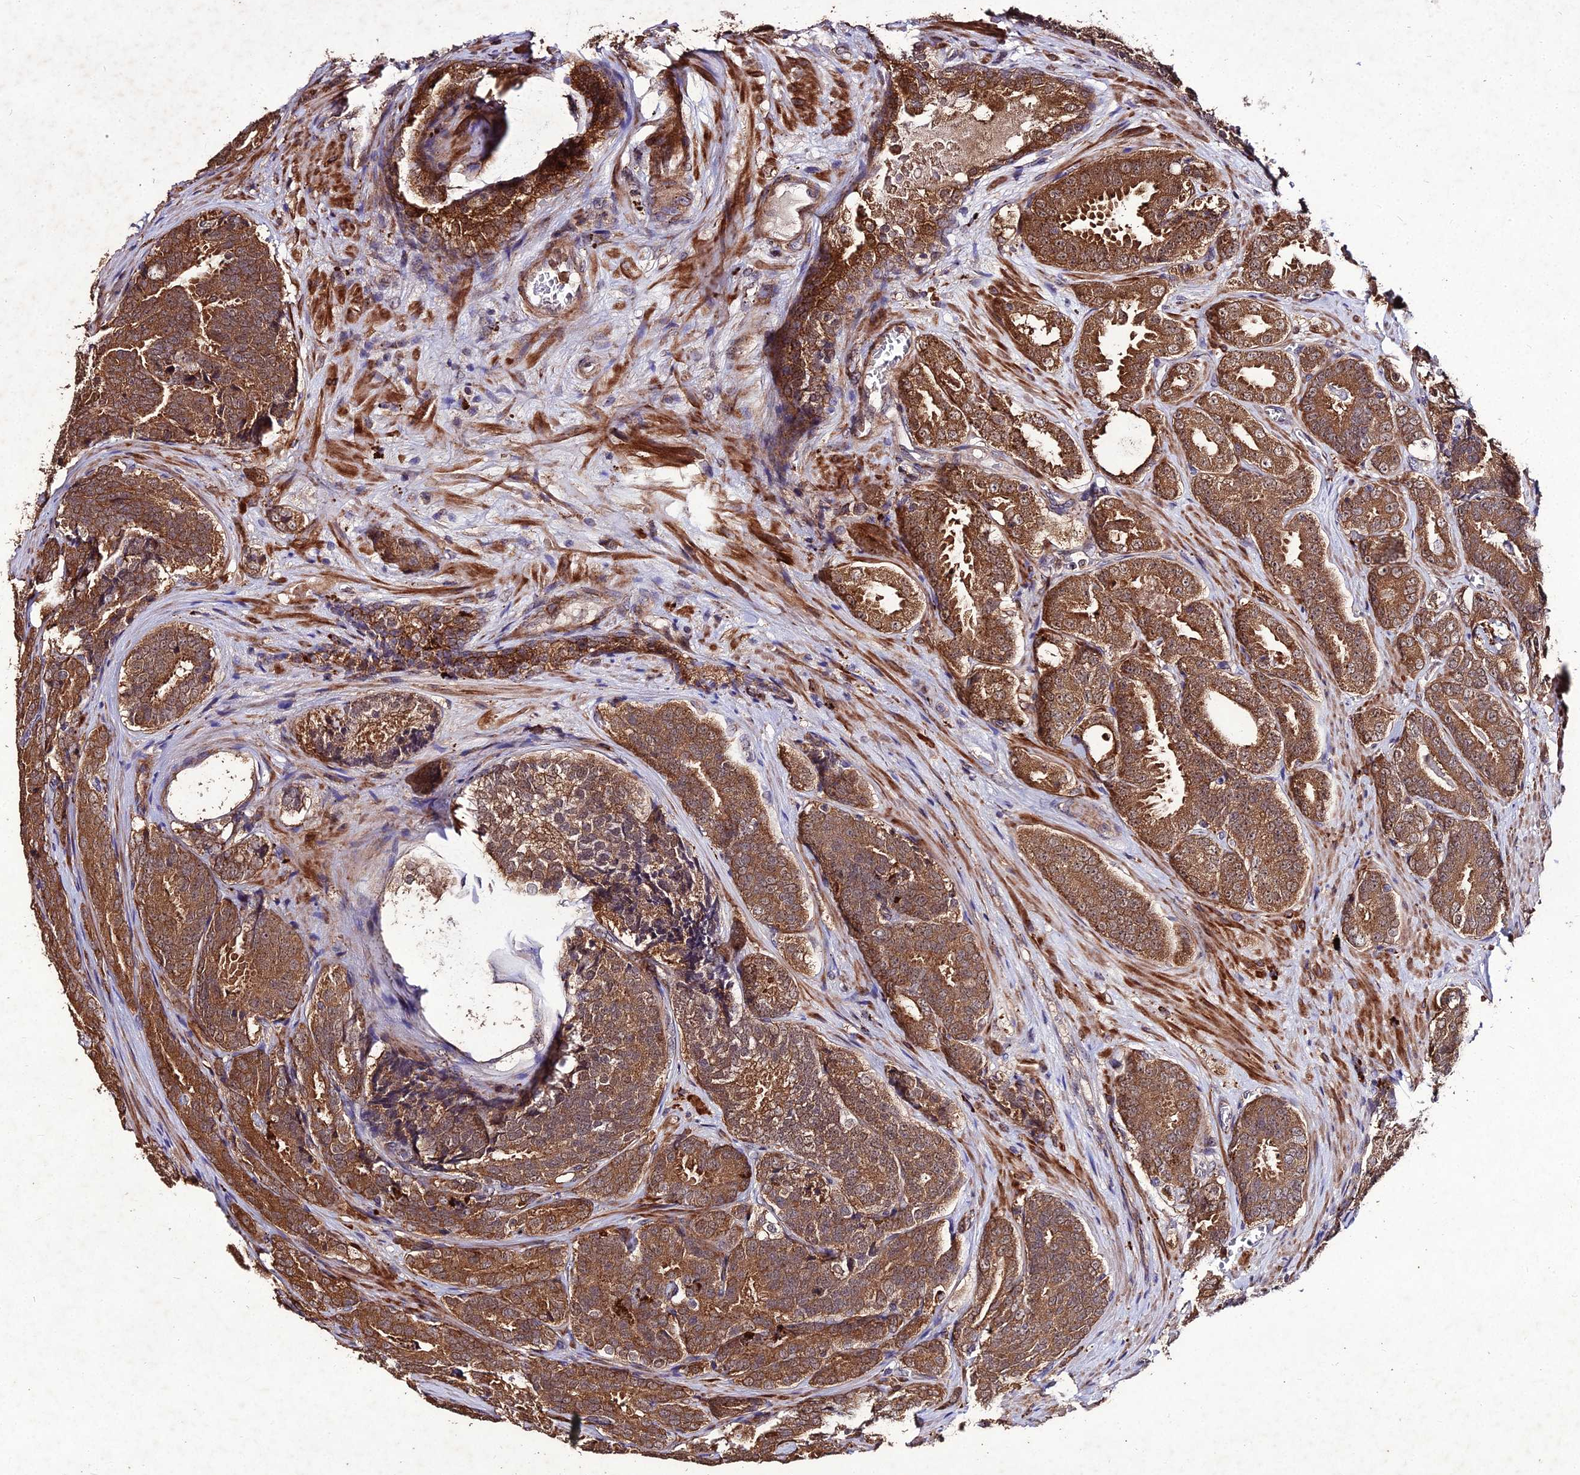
{"staining": {"intensity": "strong", "quantity": ">75%", "location": "cytoplasmic/membranous"}, "tissue": "prostate cancer", "cell_type": "Tumor cells", "image_type": "cancer", "snomed": [{"axis": "morphology", "description": "Adenocarcinoma, High grade"}, {"axis": "topography", "description": "Prostate"}], "caption": "IHC of prostate high-grade adenocarcinoma shows high levels of strong cytoplasmic/membranous positivity in about >75% of tumor cells.", "gene": "ZNF766", "patient": {"sex": "male", "age": 63}}